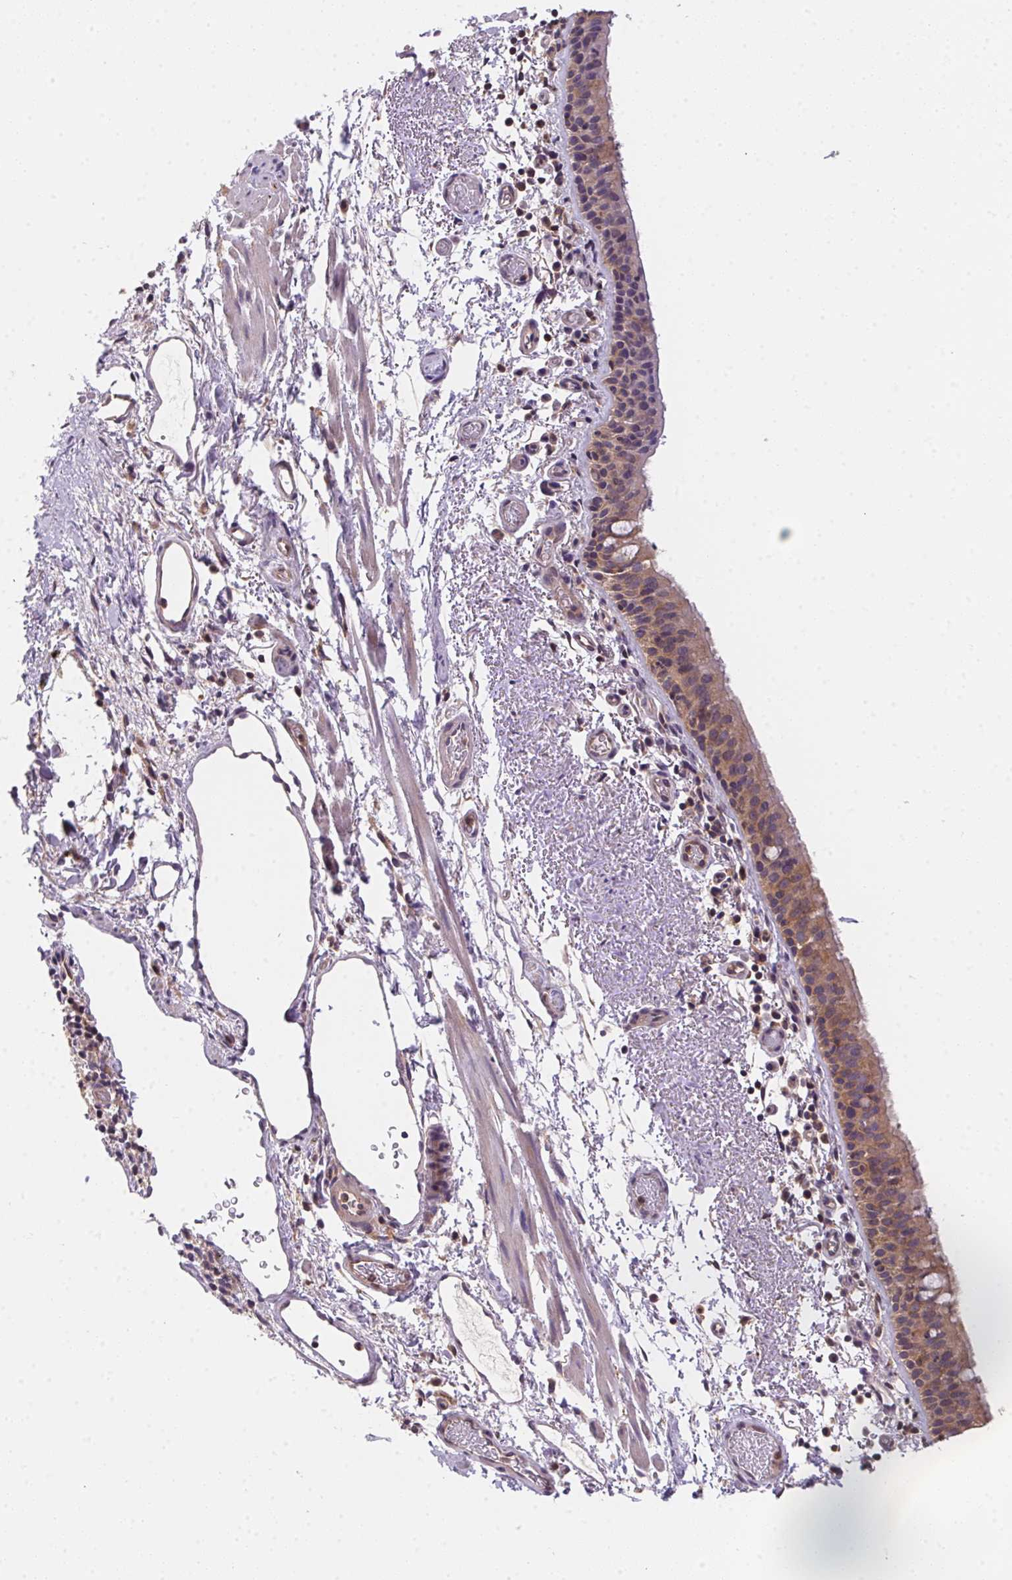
{"staining": {"intensity": "moderate", "quantity": ">75%", "location": "cytoplasmic/membranous"}, "tissue": "bronchus", "cell_type": "Respiratory epithelial cells", "image_type": "normal", "snomed": [{"axis": "morphology", "description": "Normal tissue, NOS"}, {"axis": "morphology", "description": "Adenocarcinoma, NOS"}, {"axis": "topography", "description": "Bronchus"}], "caption": "Immunohistochemistry (IHC) staining of normal bronchus, which displays medium levels of moderate cytoplasmic/membranous expression in approximately >75% of respiratory epithelial cells indicating moderate cytoplasmic/membranous protein expression. The staining was performed using DAB (brown) for protein detection and nuclei were counterstained in hematoxylin (blue).", "gene": "PRKAA1", "patient": {"sex": "male", "age": 68}}